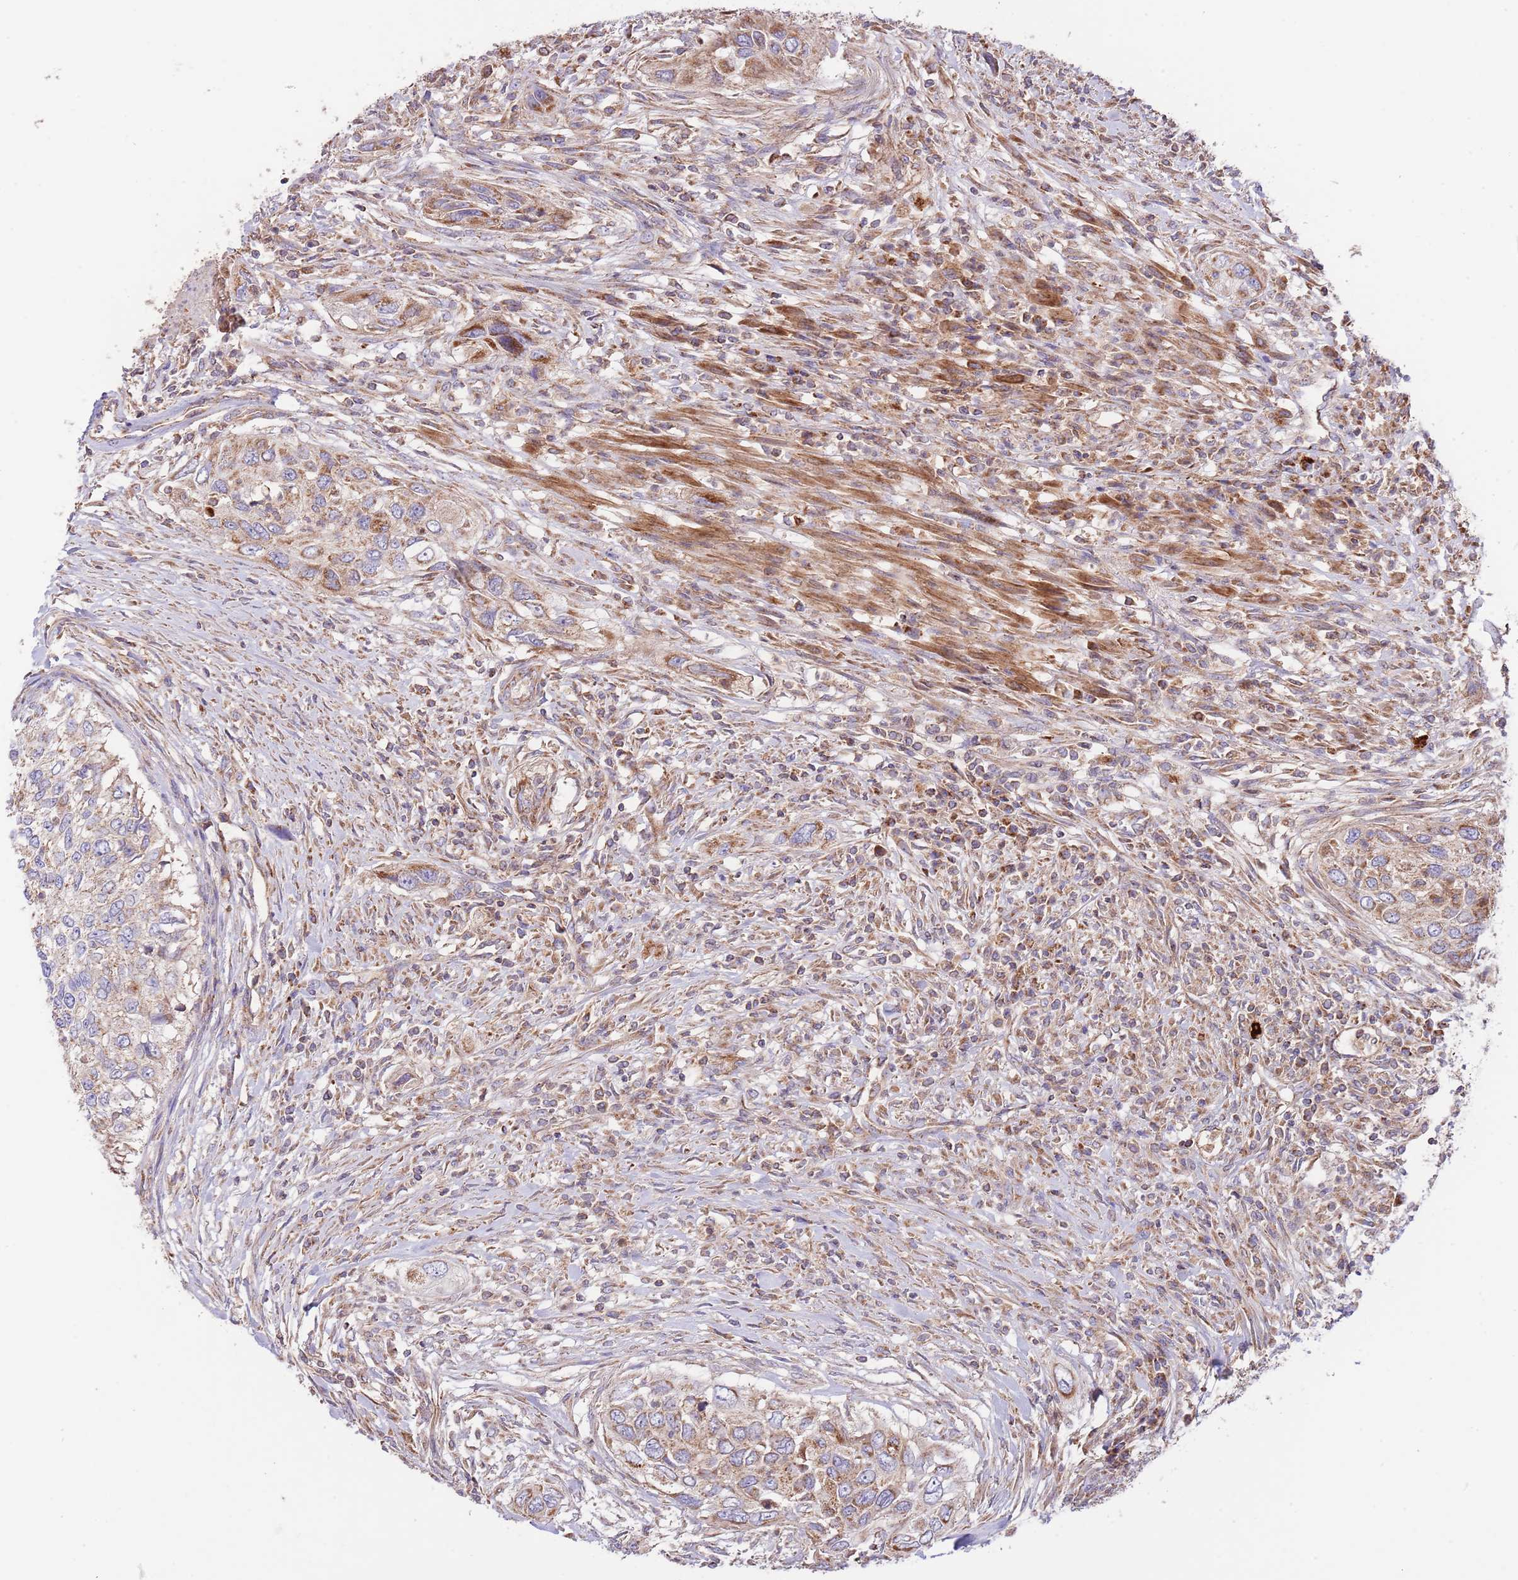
{"staining": {"intensity": "moderate", "quantity": ">75%", "location": "cytoplasmic/membranous"}, "tissue": "urothelial cancer", "cell_type": "Tumor cells", "image_type": "cancer", "snomed": [{"axis": "morphology", "description": "Urothelial carcinoma, High grade"}, {"axis": "topography", "description": "Urinary bladder"}], "caption": "High-grade urothelial carcinoma stained with a protein marker shows moderate staining in tumor cells.", "gene": "DNAJA3", "patient": {"sex": "female", "age": 60}}